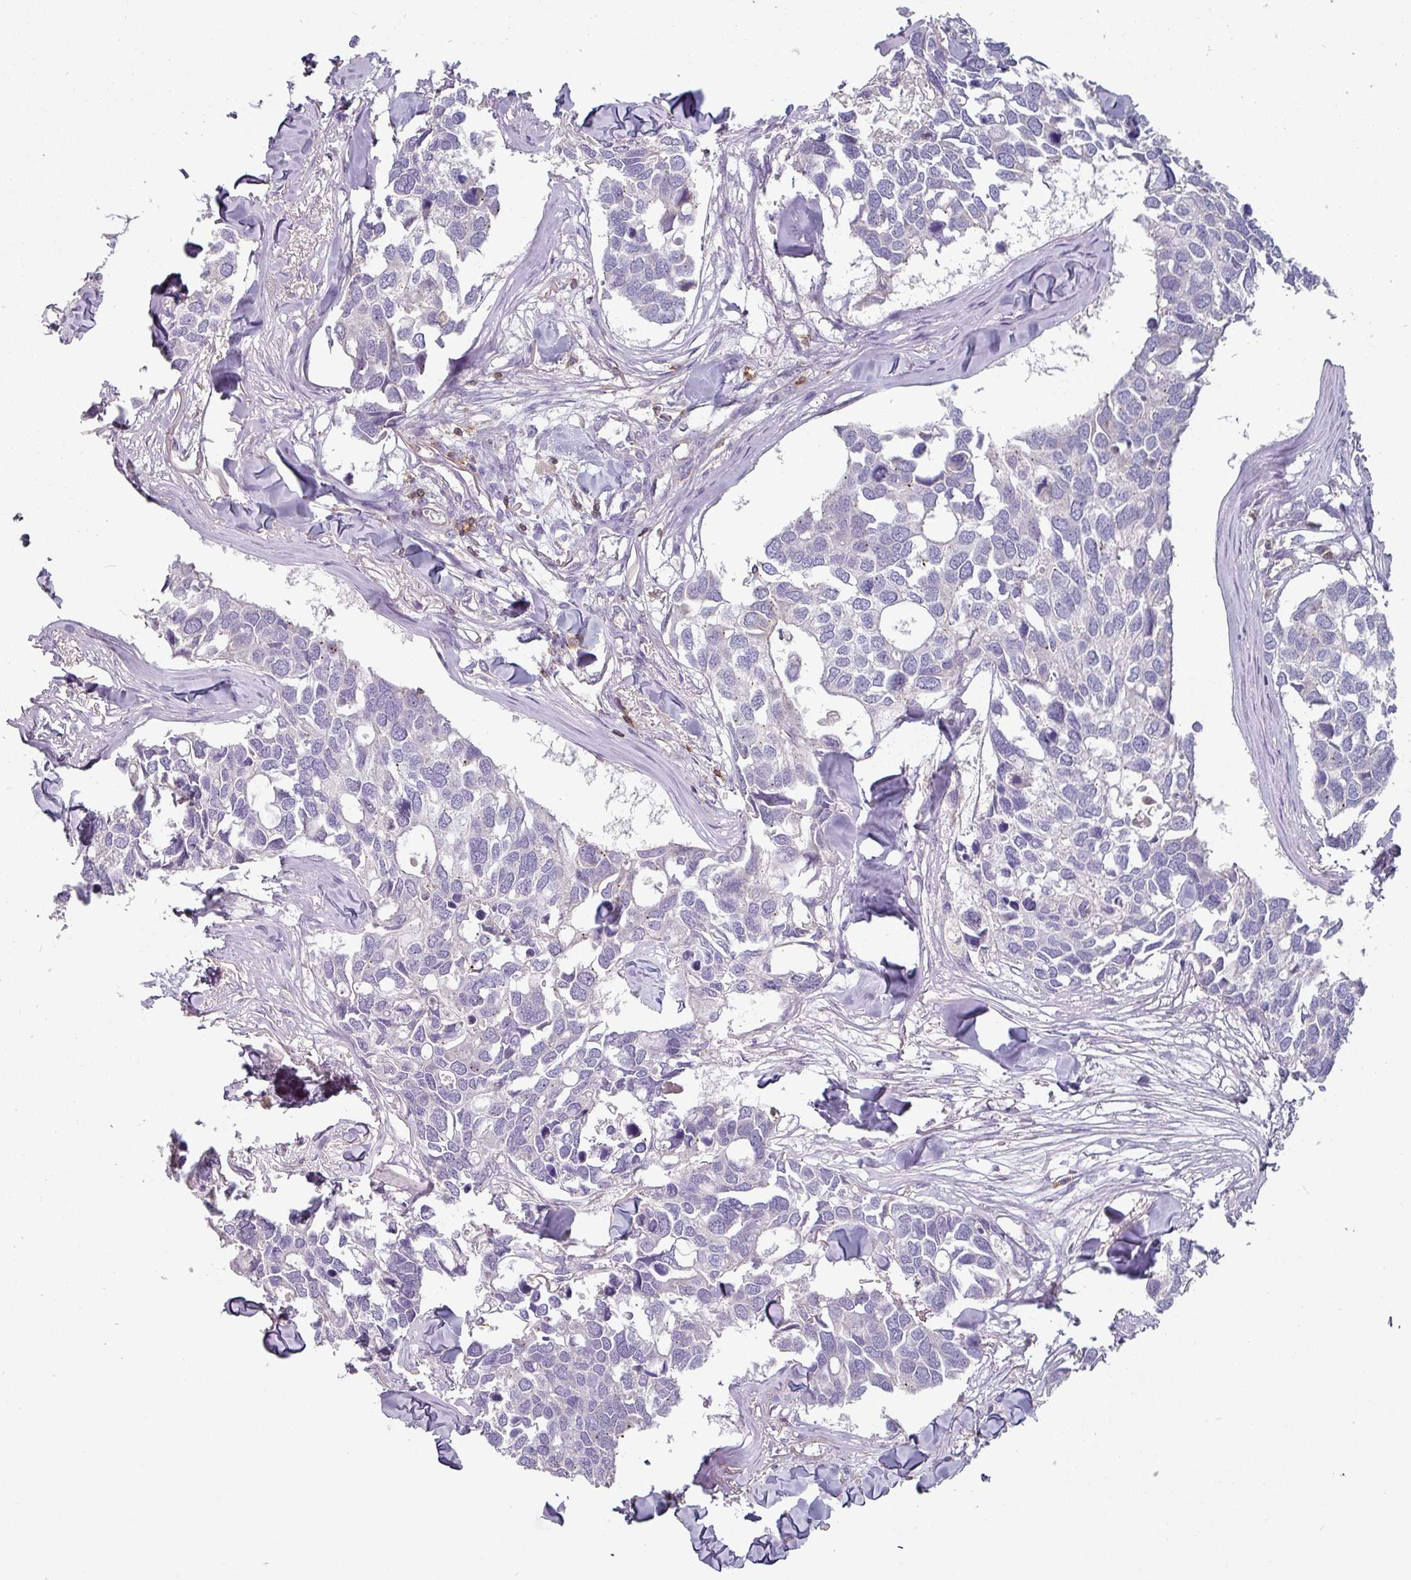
{"staining": {"intensity": "negative", "quantity": "none", "location": "none"}, "tissue": "breast cancer", "cell_type": "Tumor cells", "image_type": "cancer", "snomed": [{"axis": "morphology", "description": "Duct carcinoma"}, {"axis": "topography", "description": "Breast"}], "caption": "Human breast cancer (infiltrating ductal carcinoma) stained for a protein using immunohistochemistry shows no positivity in tumor cells.", "gene": "CD3G", "patient": {"sex": "female", "age": 83}}